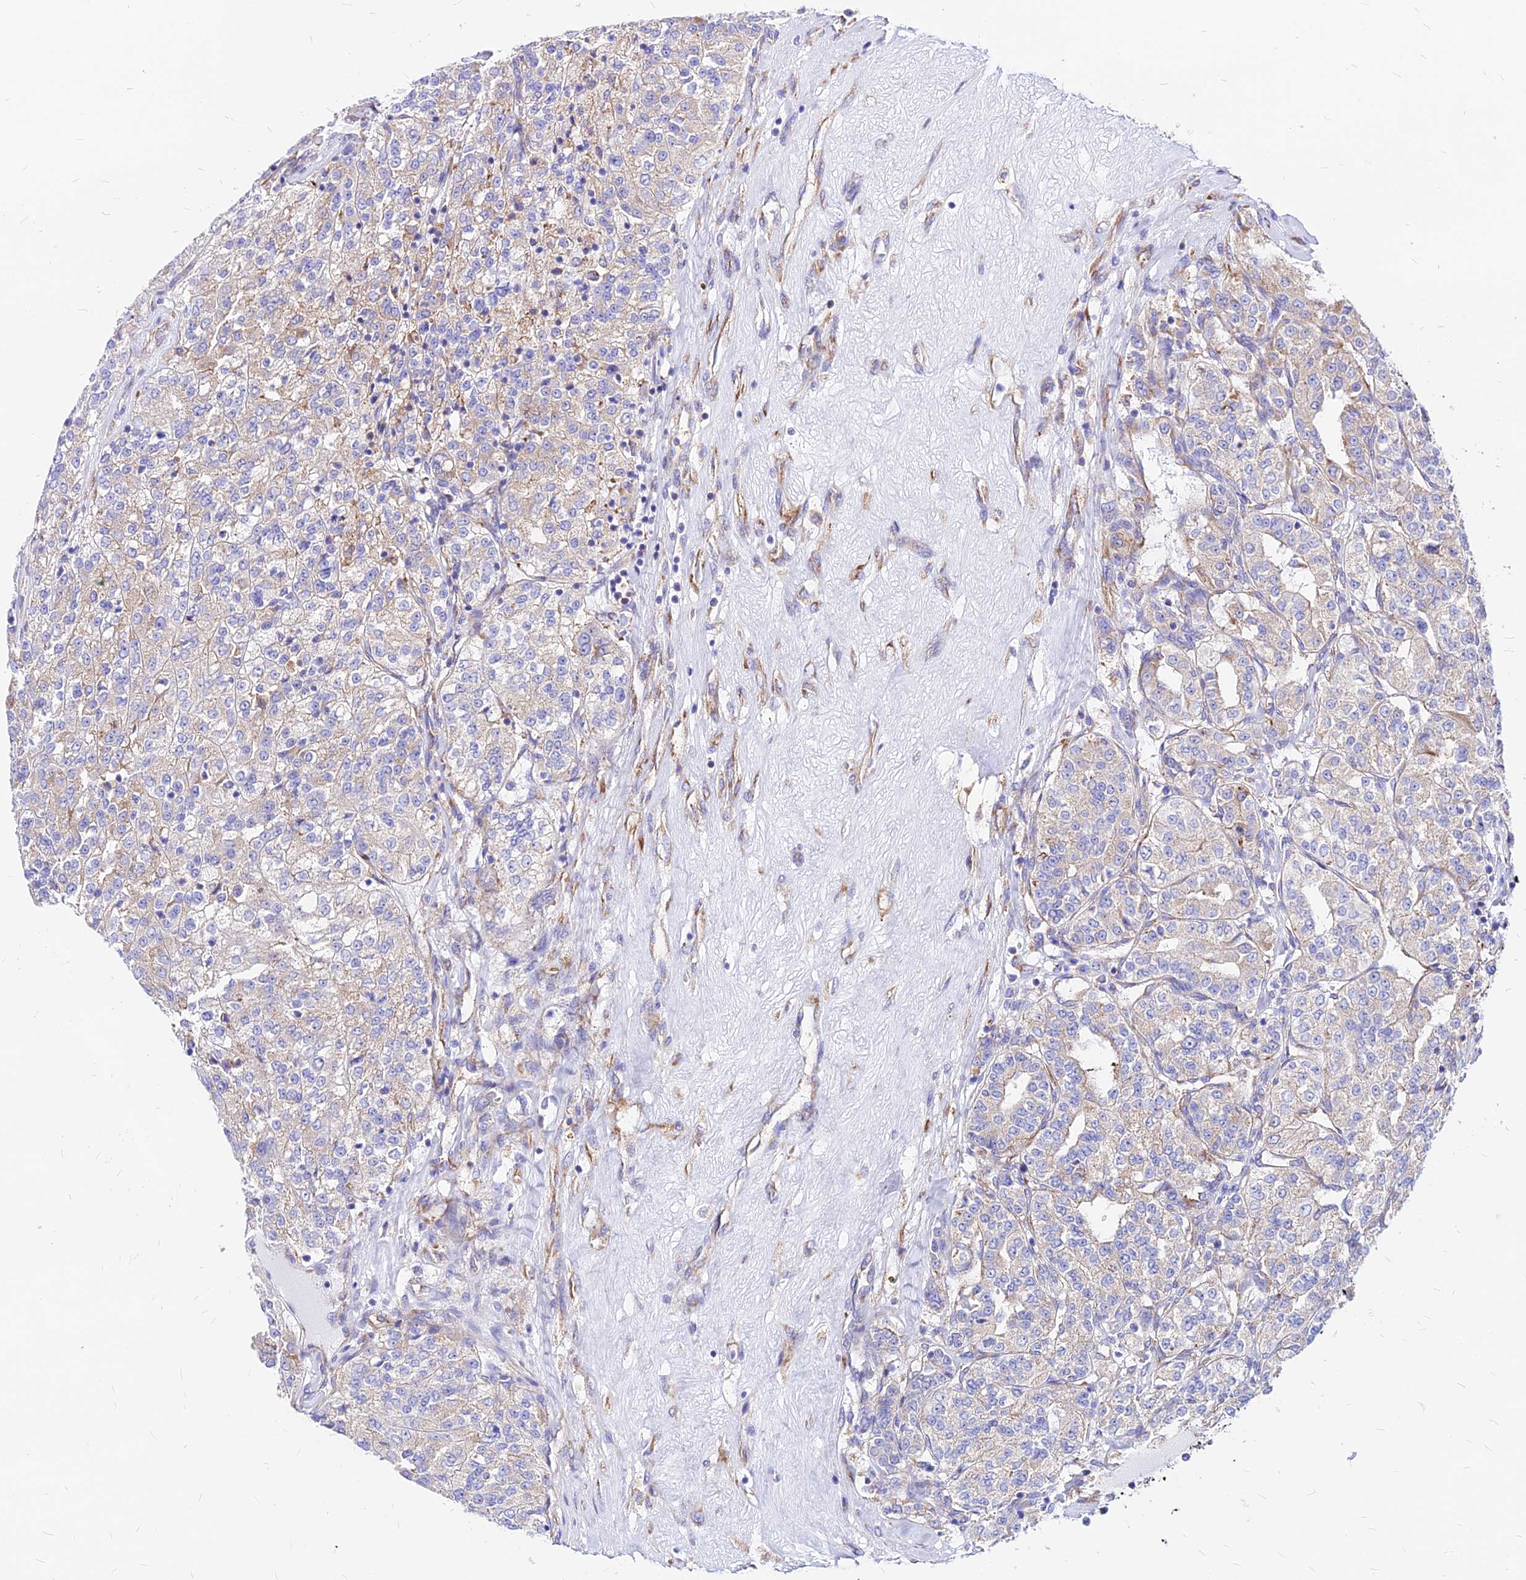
{"staining": {"intensity": "weak", "quantity": "25%-75%", "location": "cytoplasmic/membranous"}, "tissue": "renal cancer", "cell_type": "Tumor cells", "image_type": "cancer", "snomed": [{"axis": "morphology", "description": "Adenocarcinoma, NOS"}, {"axis": "topography", "description": "Kidney"}], "caption": "Immunohistochemistry staining of renal cancer (adenocarcinoma), which demonstrates low levels of weak cytoplasmic/membranous expression in about 25%-75% of tumor cells indicating weak cytoplasmic/membranous protein positivity. The staining was performed using DAB (3,3'-diaminobenzidine) (brown) for protein detection and nuclei were counterstained in hematoxylin (blue).", "gene": "RPL19", "patient": {"sex": "female", "age": 63}}